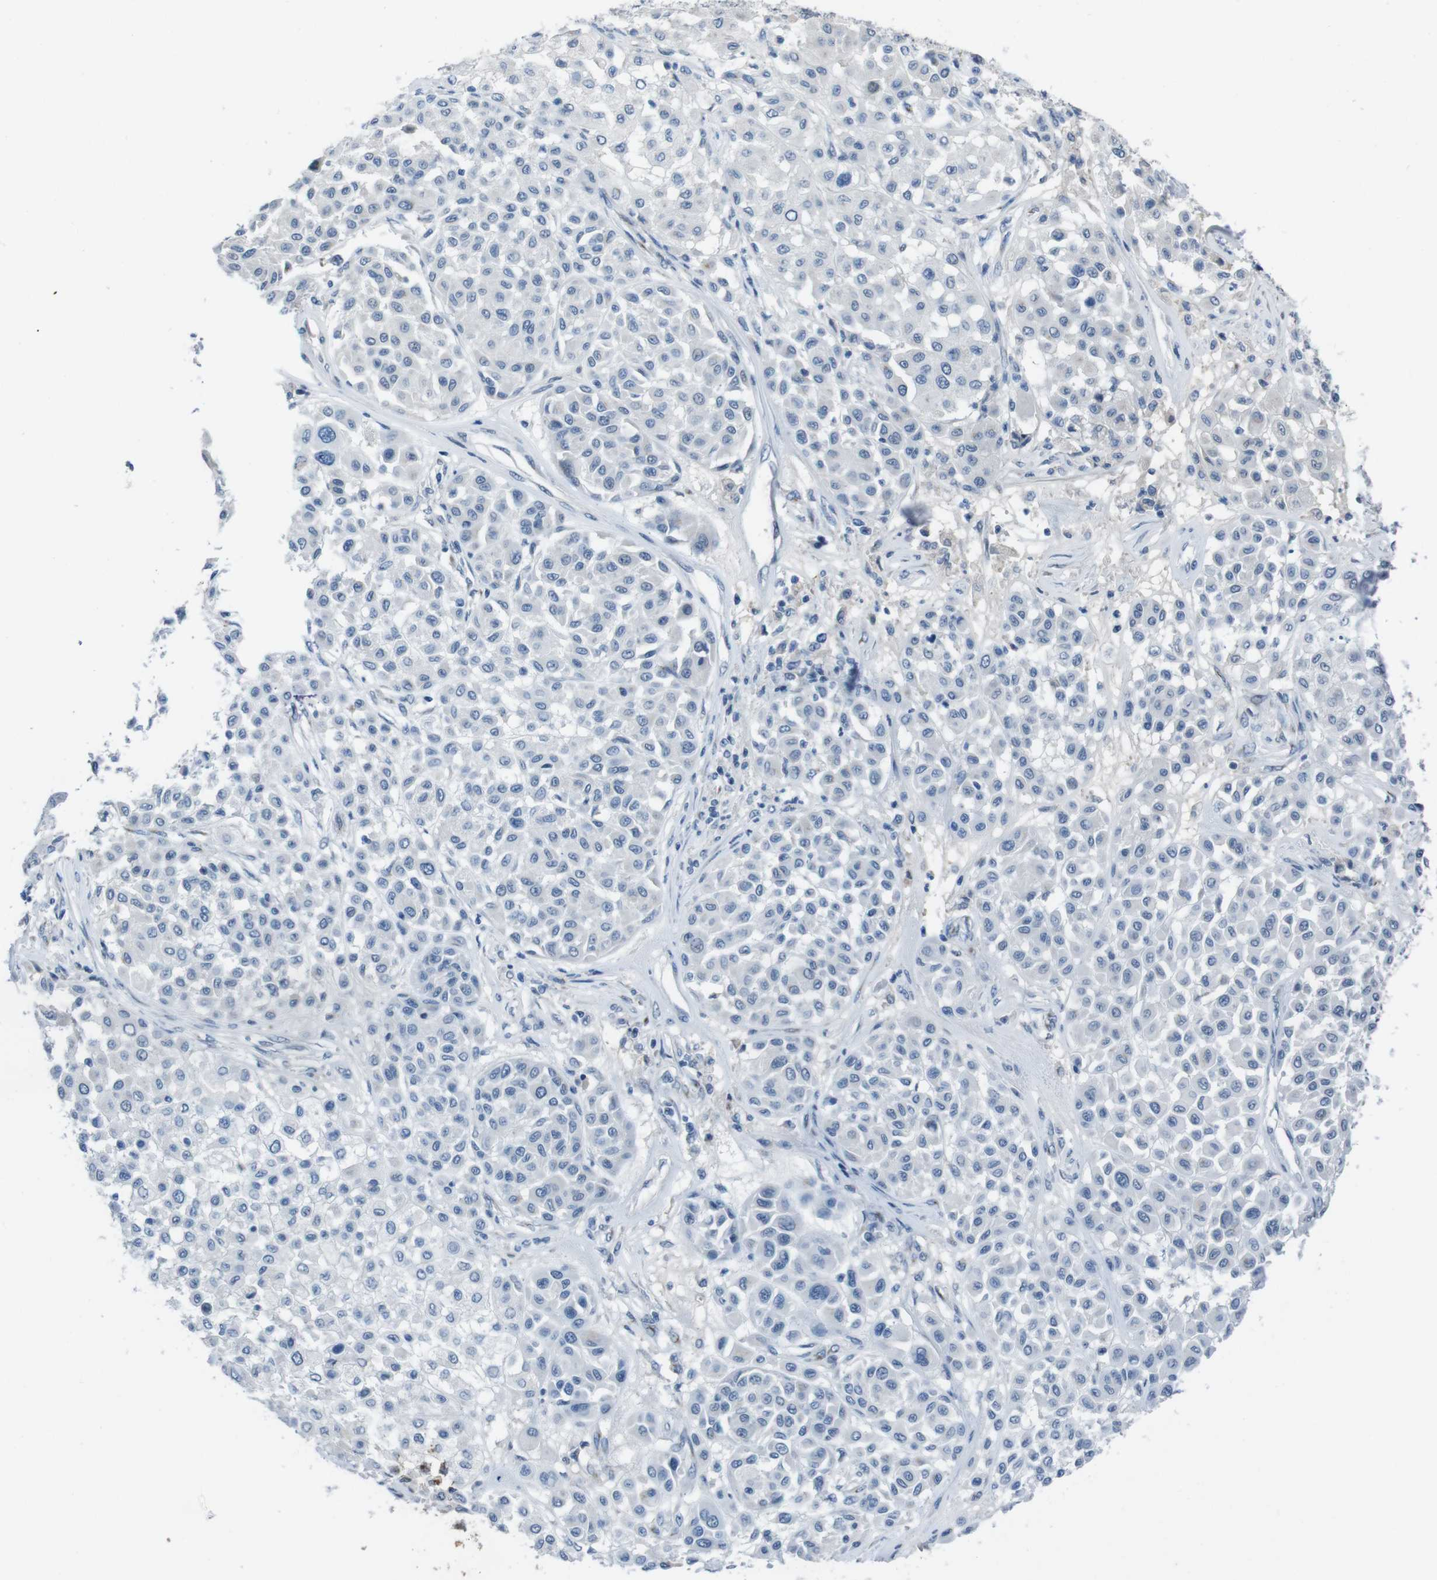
{"staining": {"intensity": "negative", "quantity": "none", "location": "none"}, "tissue": "melanoma", "cell_type": "Tumor cells", "image_type": "cancer", "snomed": [{"axis": "morphology", "description": "Malignant melanoma, Metastatic site"}, {"axis": "topography", "description": "Soft tissue"}], "caption": "An immunohistochemistry micrograph of malignant melanoma (metastatic site) is shown. There is no staining in tumor cells of malignant melanoma (metastatic site).", "gene": "CDHR2", "patient": {"sex": "male", "age": 41}}